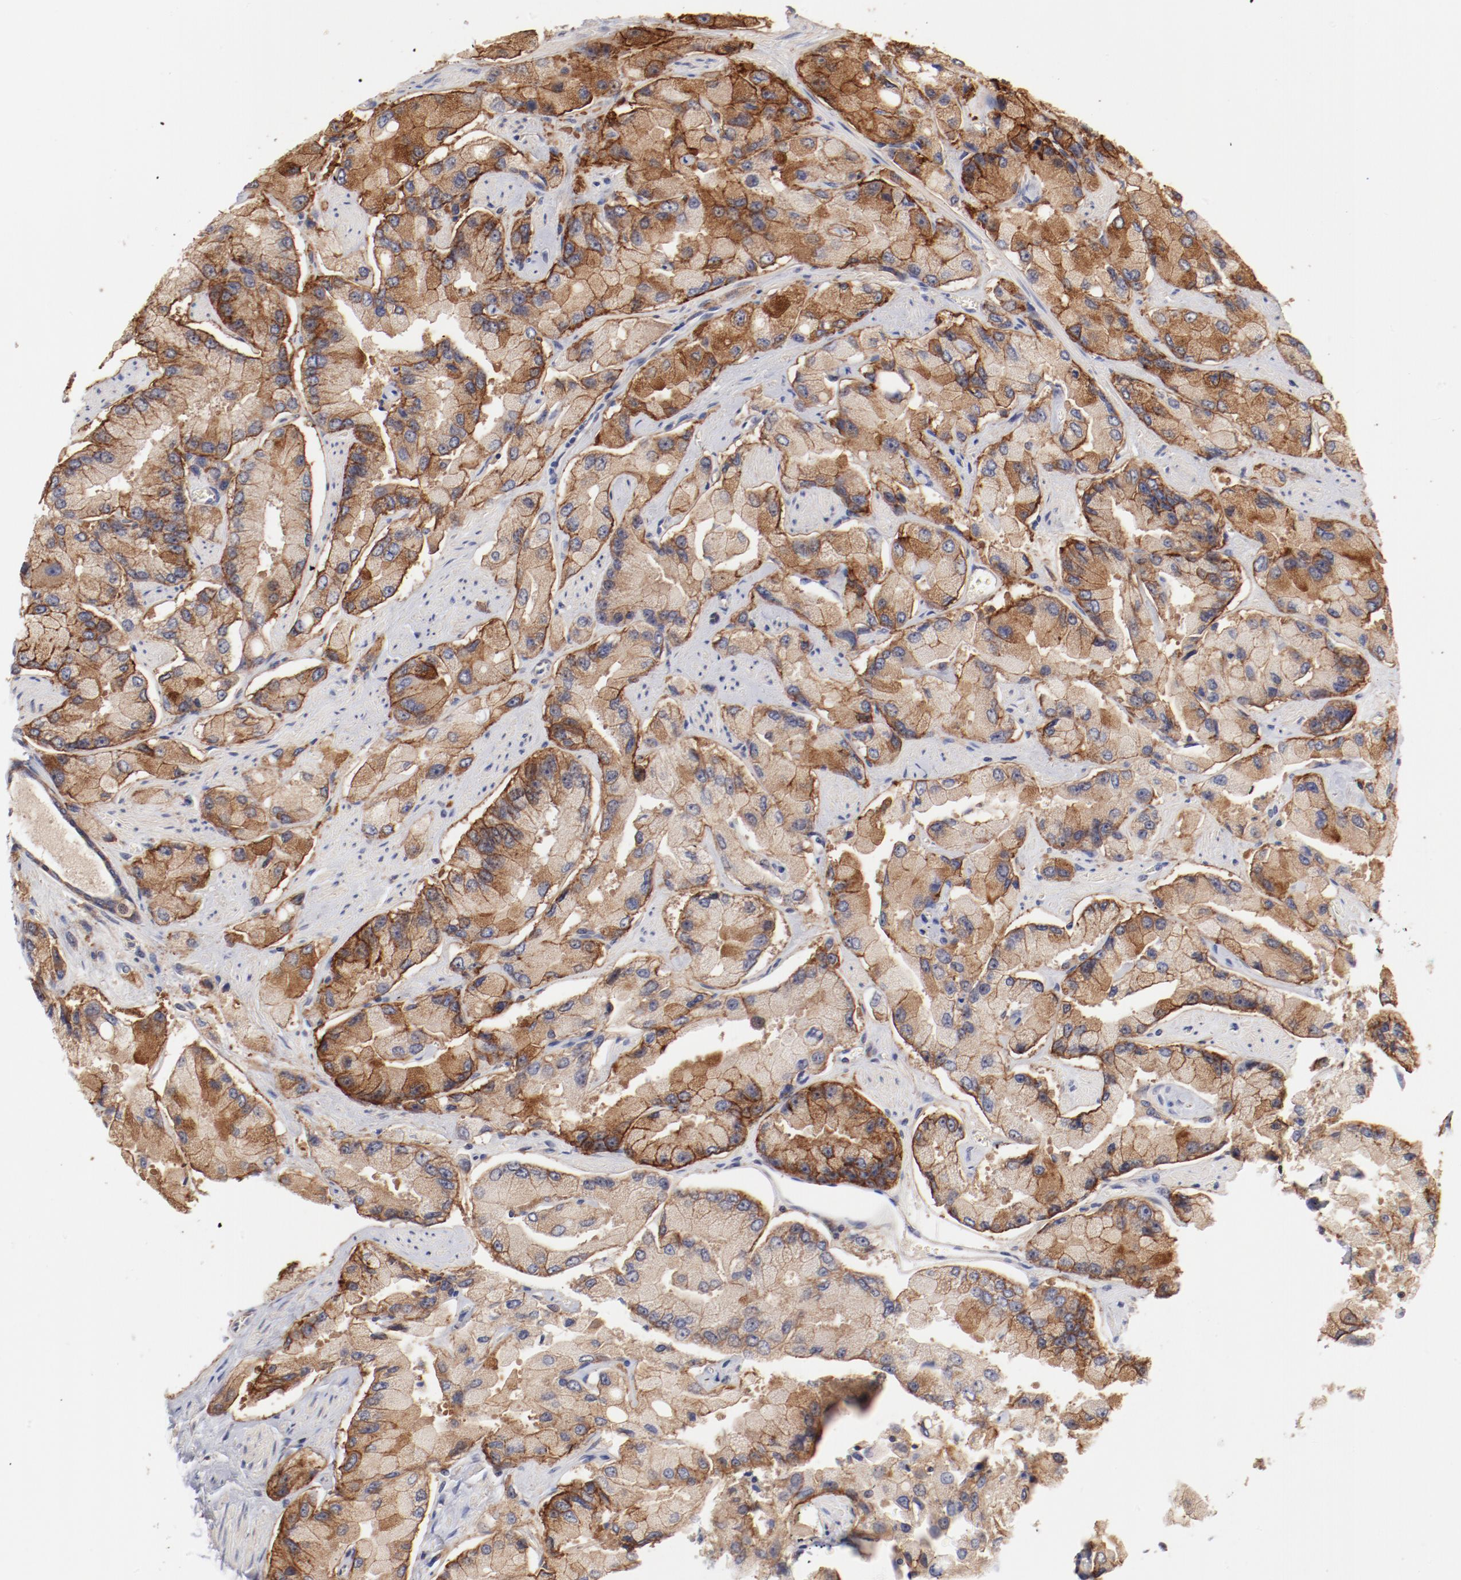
{"staining": {"intensity": "moderate", "quantity": ">75%", "location": "cytoplasmic/membranous"}, "tissue": "prostate cancer", "cell_type": "Tumor cells", "image_type": "cancer", "snomed": [{"axis": "morphology", "description": "Adenocarcinoma, High grade"}, {"axis": "topography", "description": "Prostate"}], "caption": "Moderate cytoplasmic/membranous staining for a protein is identified in about >75% of tumor cells of prostate cancer (adenocarcinoma (high-grade)) using IHC.", "gene": "SETD3", "patient": {"sex": "male", "age": 58}}